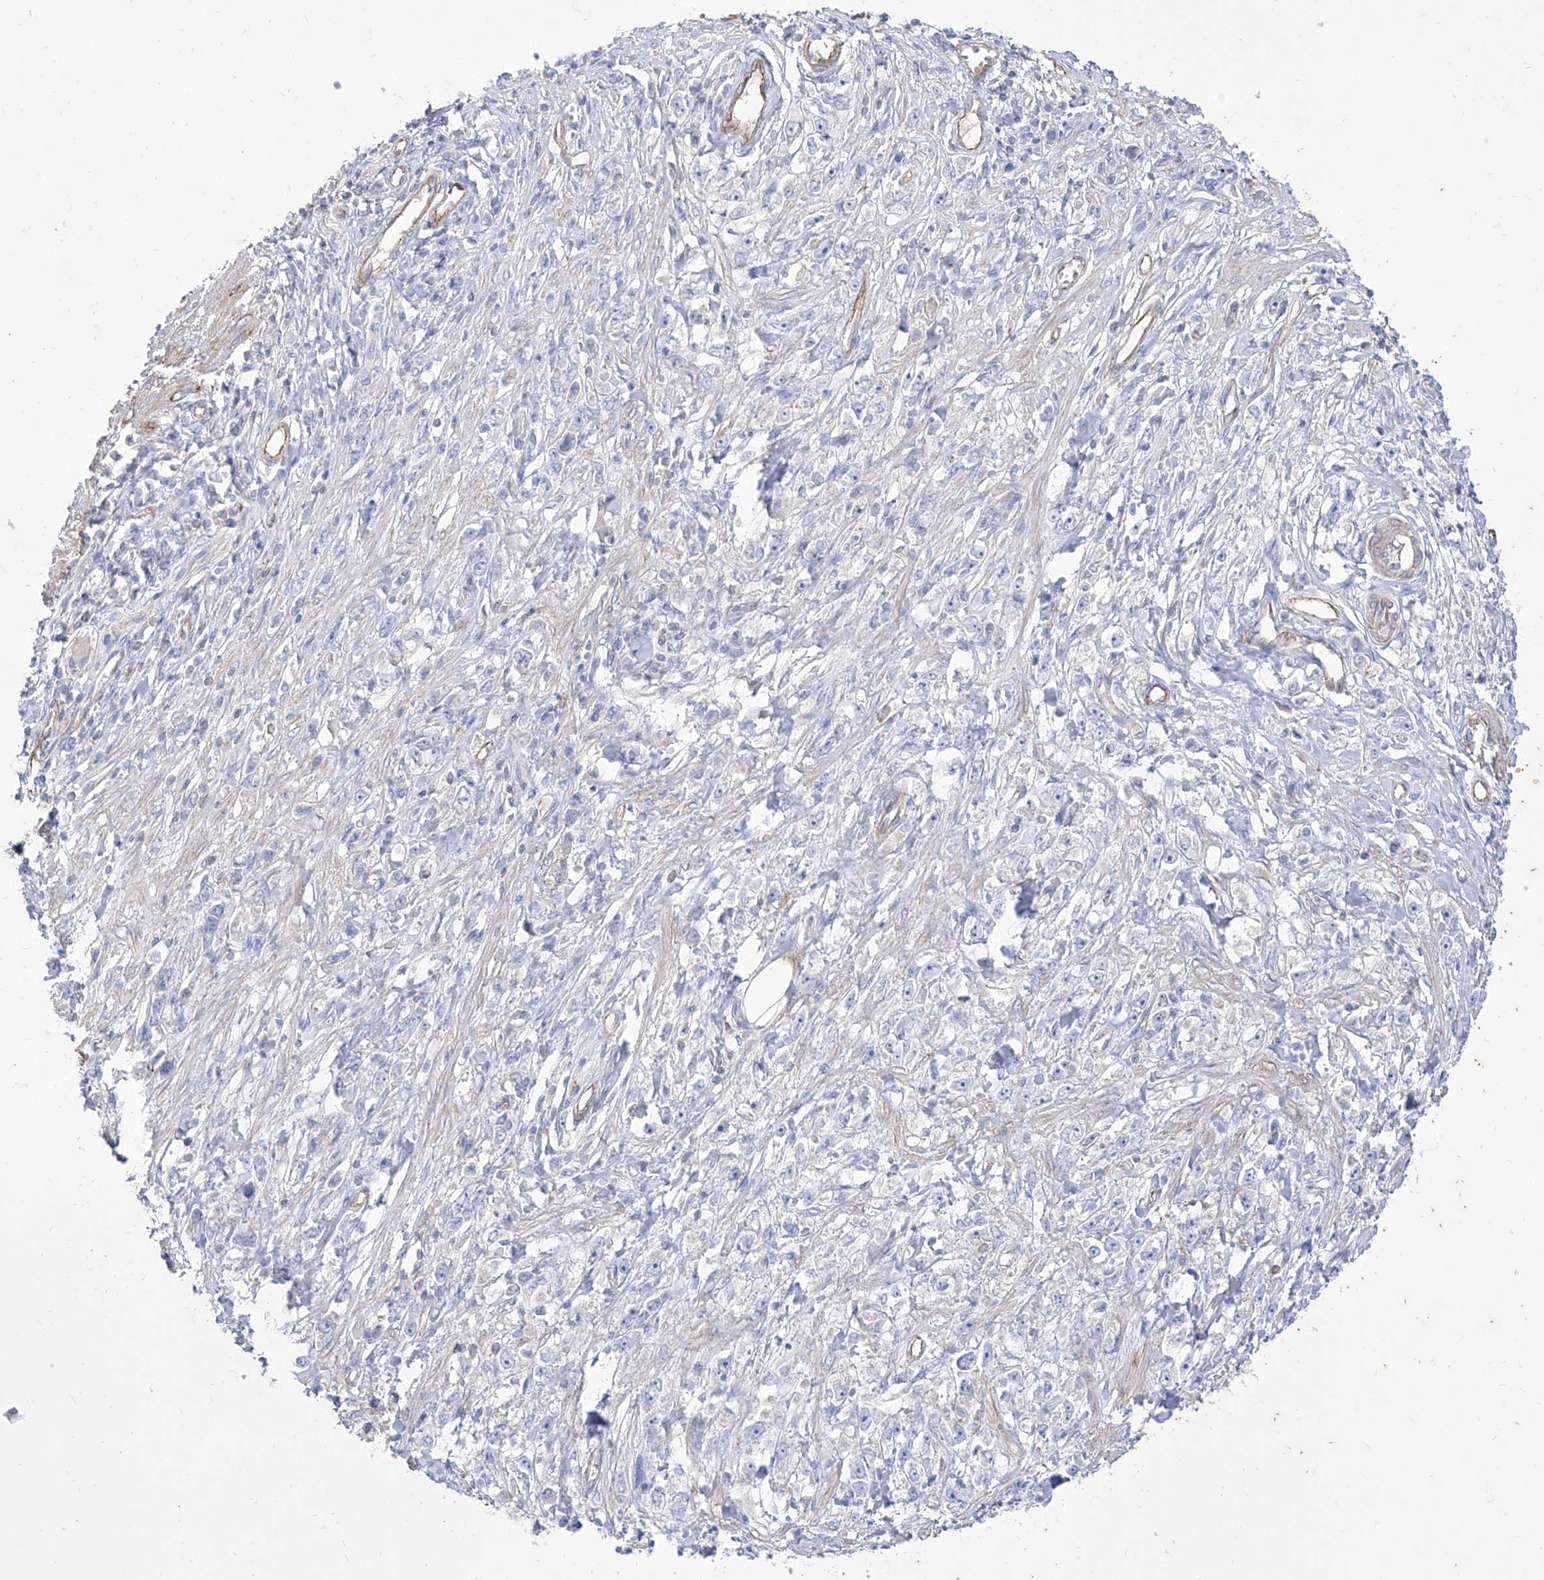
{"staining": {"intensity": "negative", "quantity": "none", "location": "none"}, "tissue": "stomach cancer", "cell_type": "Tumor cells", "image_type": "cancer", "snomed": [{"axis": "morphology", "description": "Adenocarcinoma, NOS"}, {"axis": "topography", "description": "Stomach"}], "caption": "Immunohistochemistry (IHC) histopathology image of human adenocarcinoma (stomach) stained for a protein (brown), which demonstrates no staining in tumor cells.", "gene": "C1orf74", "patient": {"sex": "female", "age": 59}}